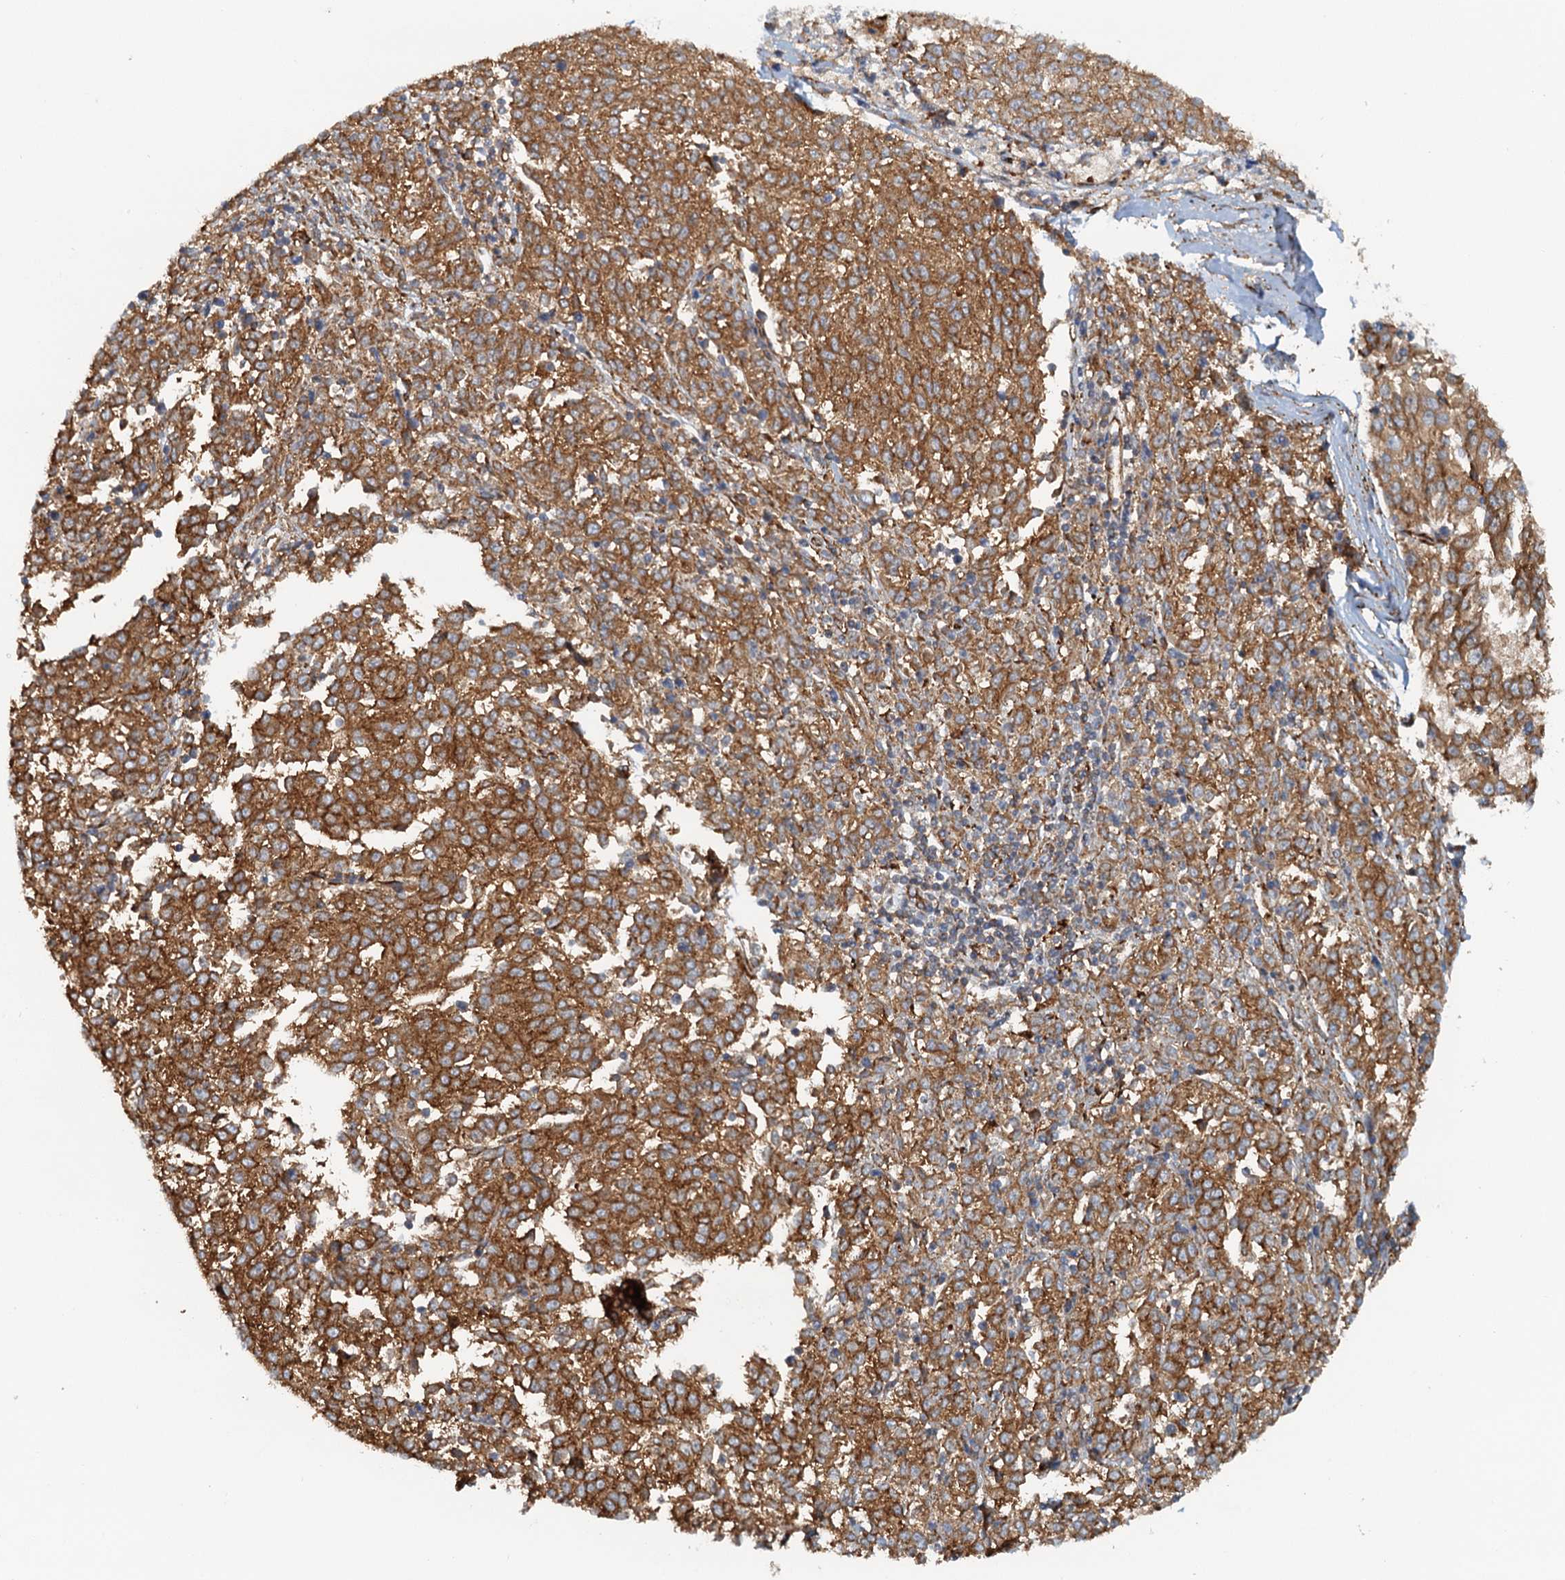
{"staining": {"intensity": "moderate", "quantity": ">75%", "location": "cytoplasmic/membranous"}, "tissue": "melanoma", "cell_type": "Tumor cells", "image_type": "cancer", "snomed": [{"axis": "morphology", "description": "Malignant melanoma, NOS"}, {"axis": "topography", "description": "Skin"}], "caption": "Melanoma was stained to show a protein in brown. There is medium levels of moderate cytoplasmic/membranous positivity in about >75% of tumor cells.", "gene": "NIPAL3", "patient": {"sex": "female", "age": 72}}